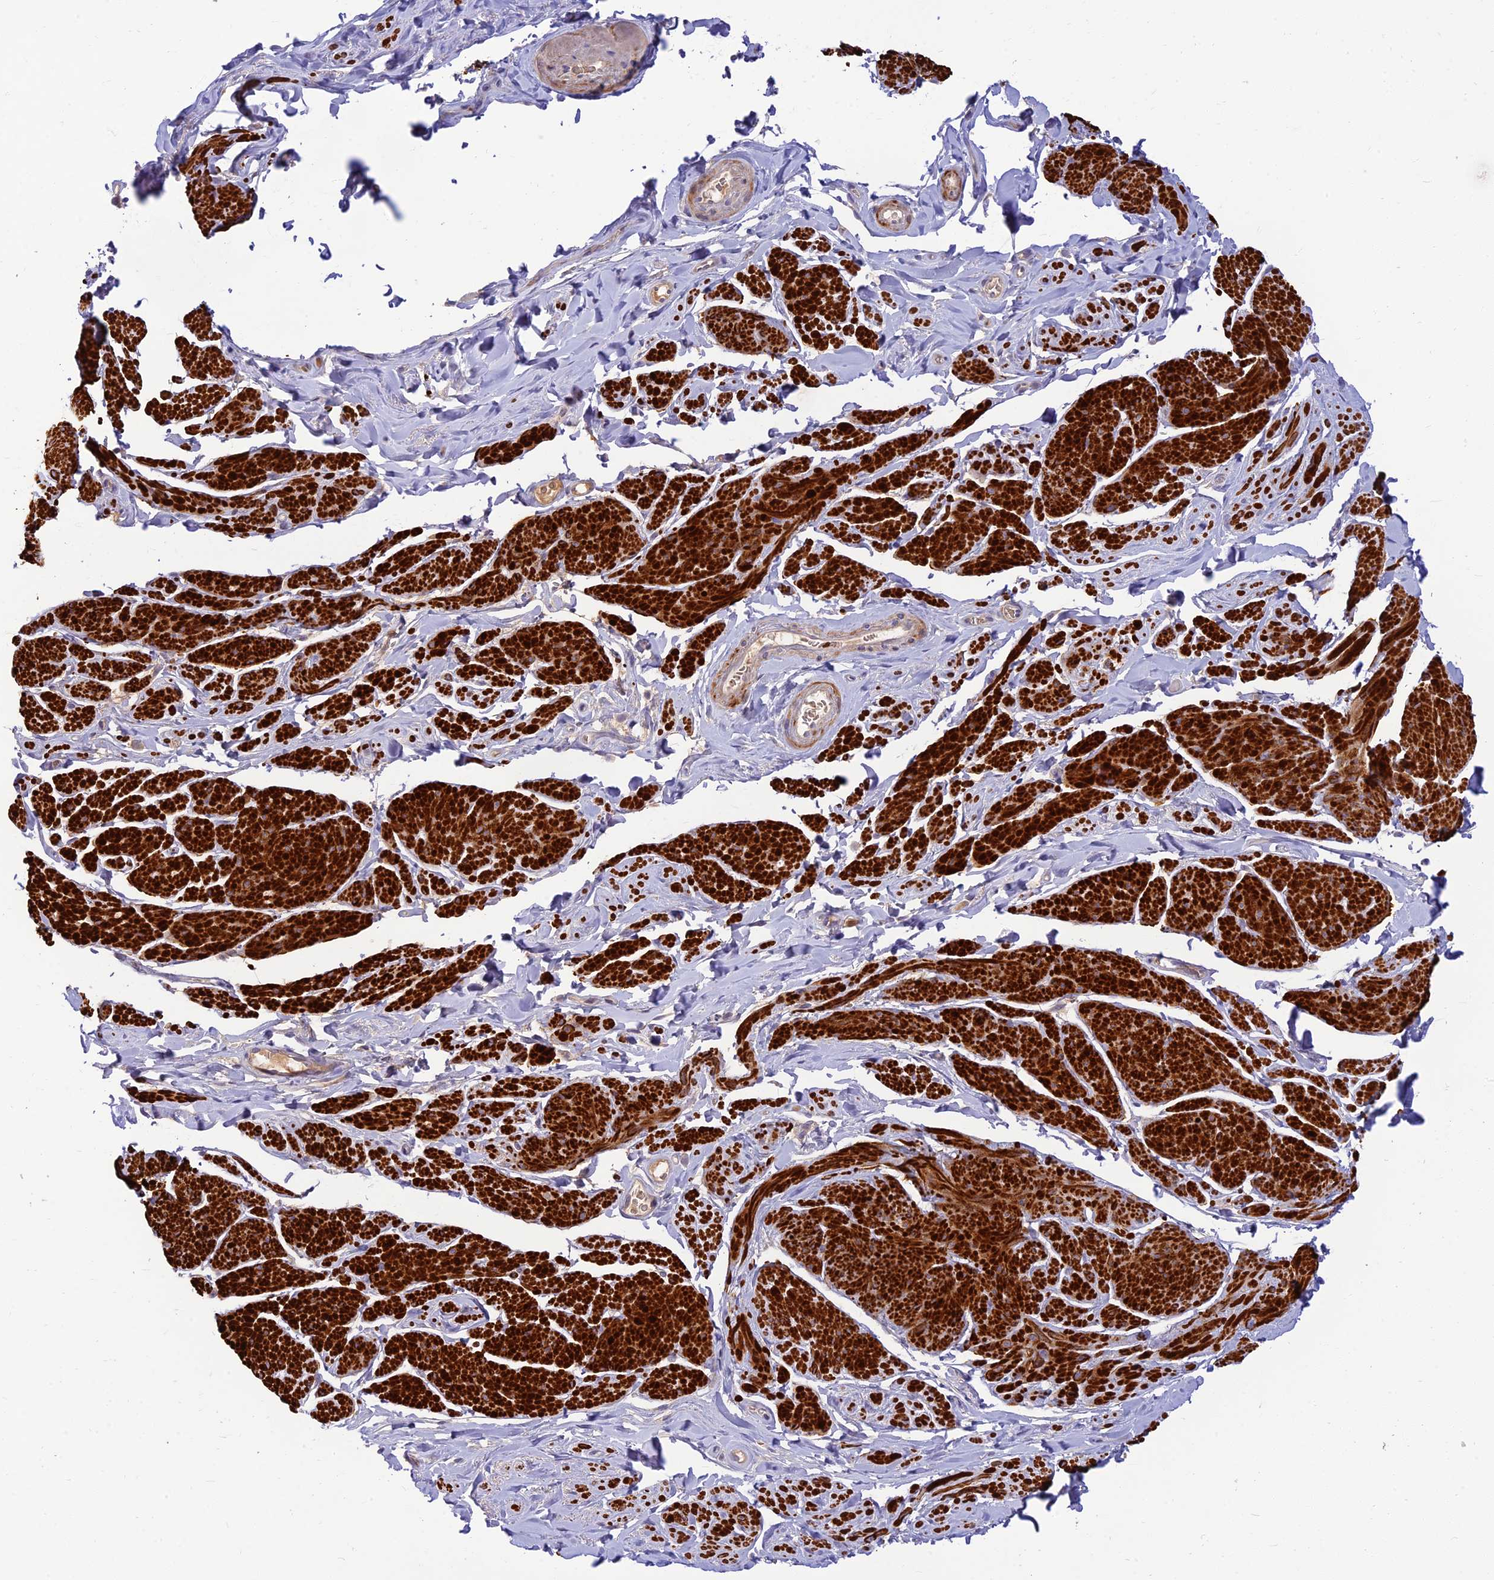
{"staining": {"intensity": "strong", "quantity": ">75%", "location": "cytoplasmic/membranous"}, "tissue": "smooth muscle", "cell_type": "Smooth muscle cells", "image_type": "normal", "snomed": [{"axis": "morphology", "description": "Normal tissue, NOS"}, {"axis": "topography", "description": "Smooth muscle"}, {"axis": "topography", "description": "Peripheral nerve tissue"}], "caption": "There is high levels of strong cytoplasmic/membranous positivity in smooth muscle cells of benign smooth muscle, as demonstrated by immunohistochemical staining (brown color).", "gene": "CLIP4", "patient": {"sex": "male", "age": 69}}